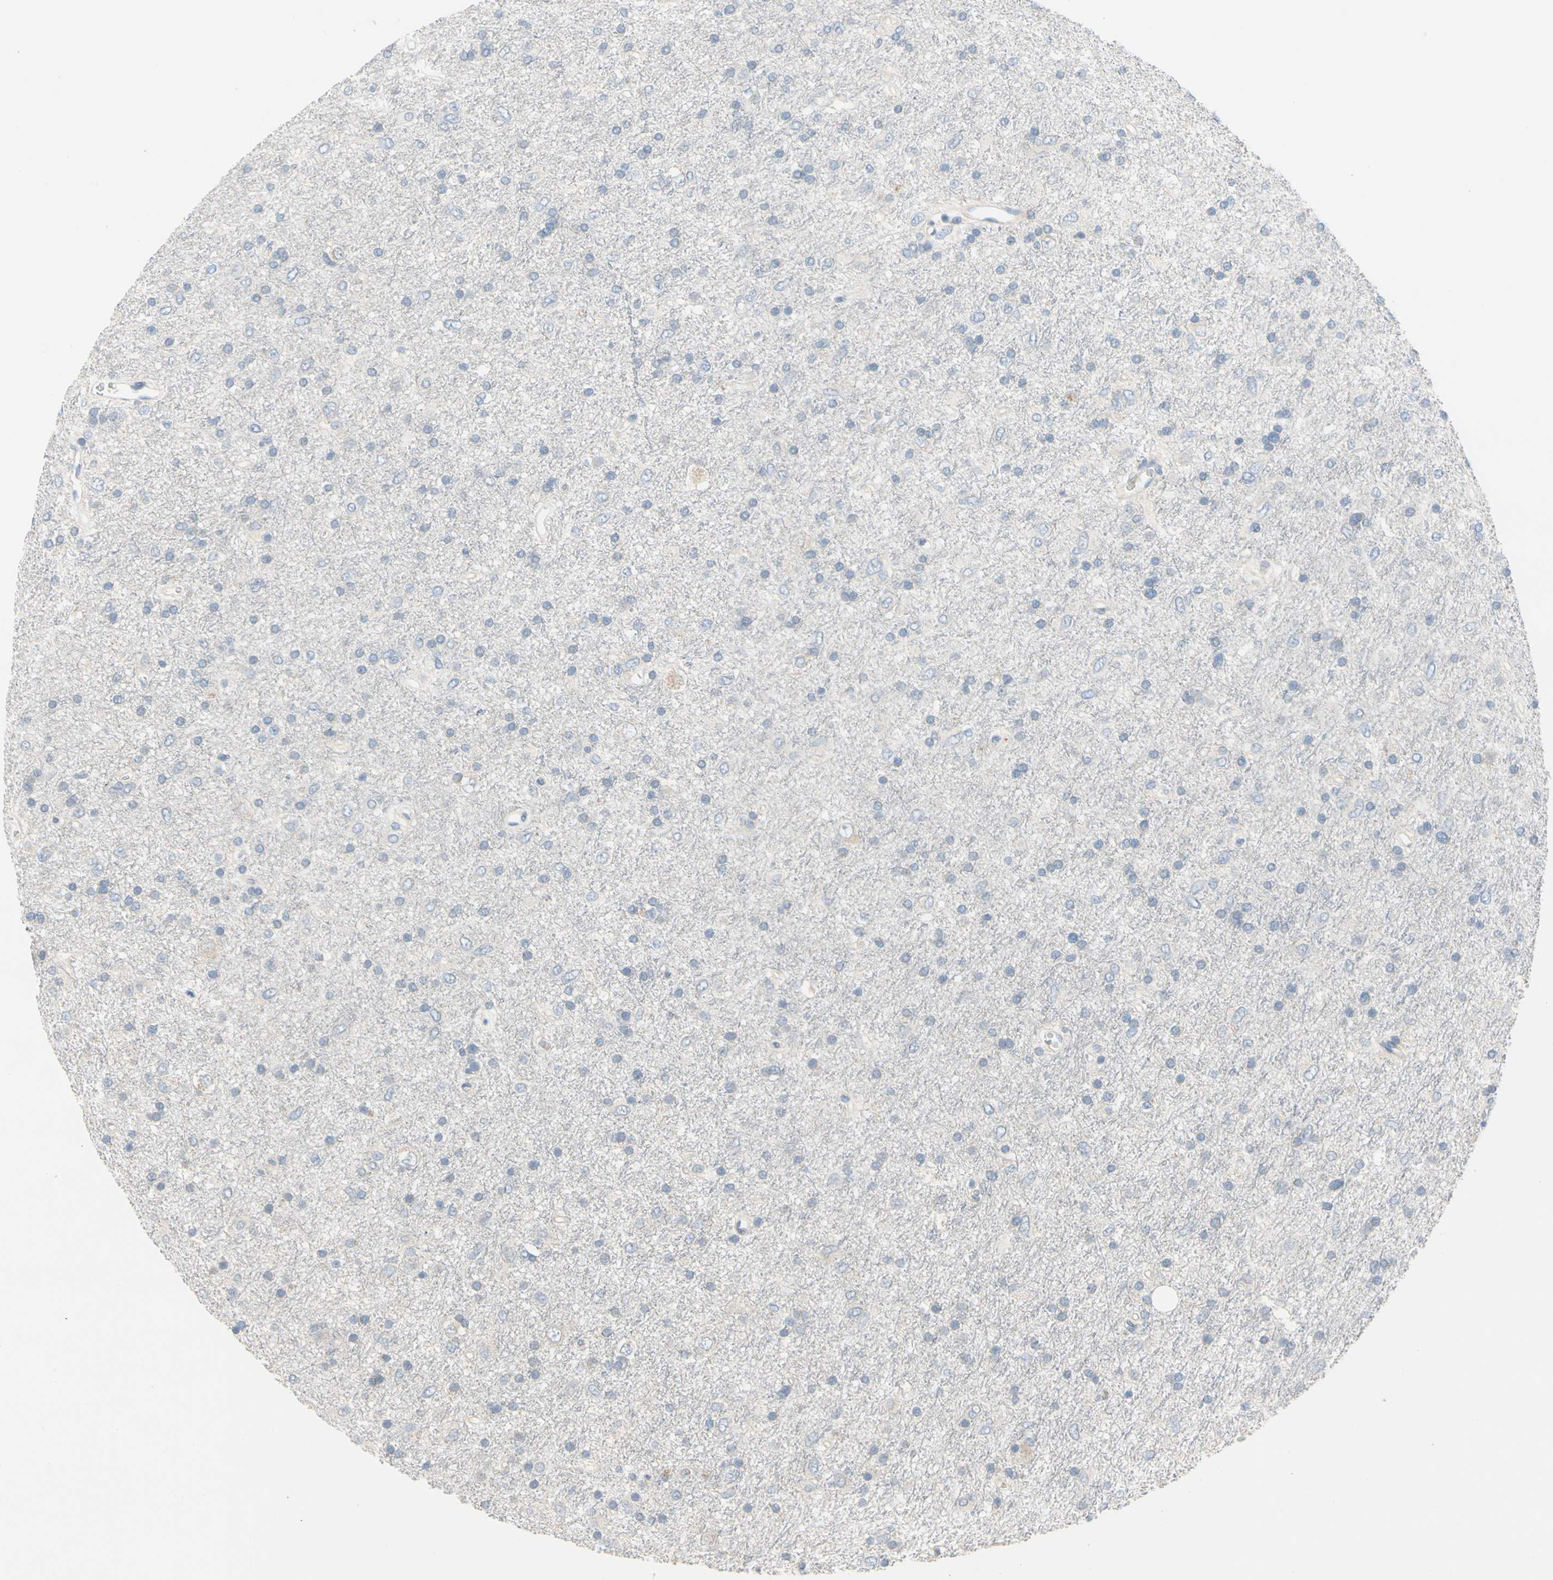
{"staining": {"intensity": "negative", "quantity": "none", "location": "none"}, "tissue": "glioma", "cell_type": "Tumor cells", "image_type": "cancer", "snomed": [{"axis": "morphology", "description": "Glioma, malignant, Low grade"}, {"axis": "topography", "description": "Brain"}], "caption": "An immunohistochemistry (IHC) photomicrograph of malignant low-grade glioma is shown. There is no staining in tumor cells of malignant low-grade glioma. (DAB immunohistochemistry (IHC), high magnification).", "gene": "TRAF5", "patient": {"sex": "male", "age": 77}}